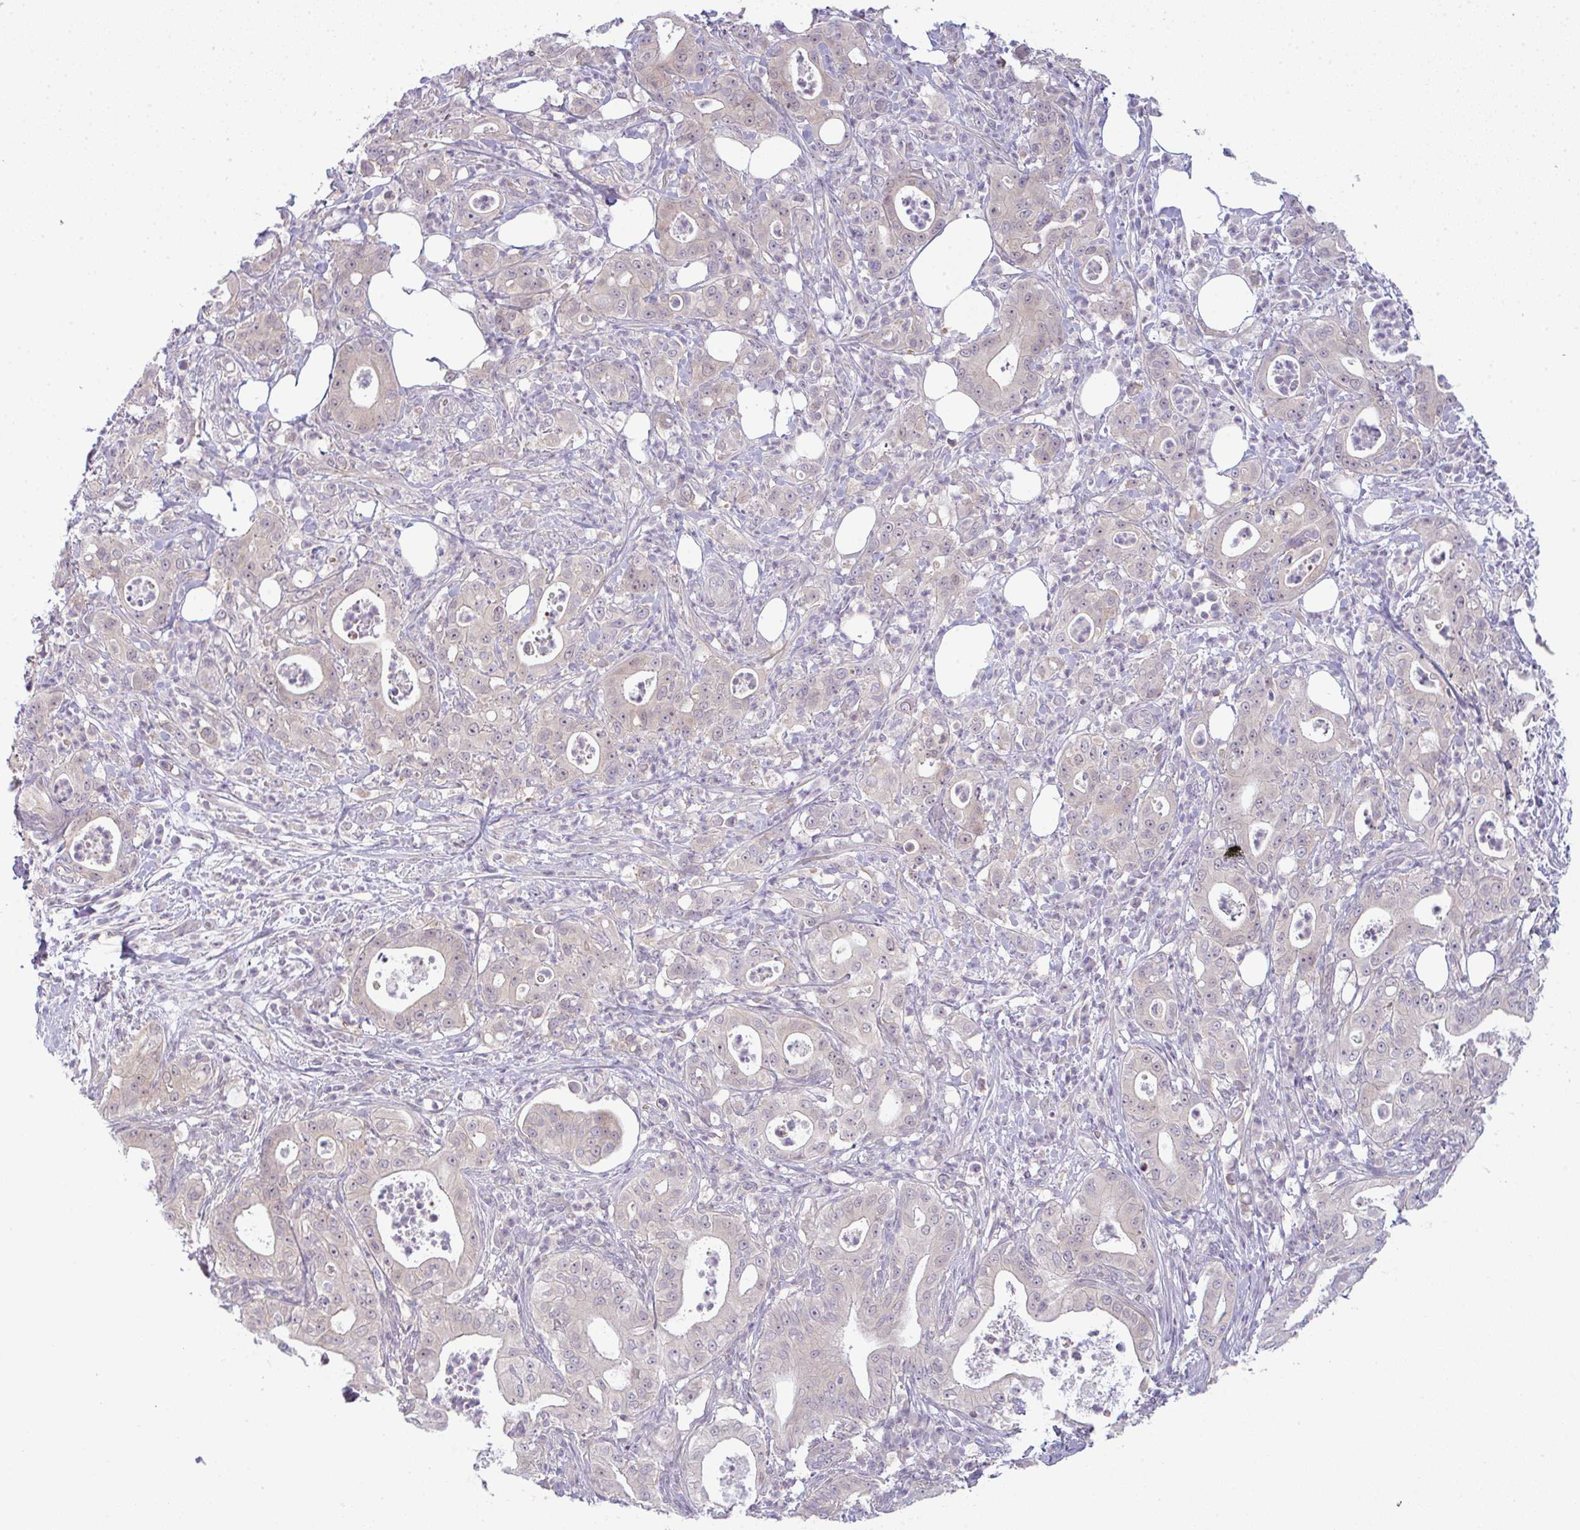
{"staining": {"intensity": "negative", "quantity": "none", "location": "none"}, "tissue": "pancreatic cancer", "cell_type": "Tumor cells", "image_type": "cancer", "snomed": [{"axis": "morphology", "description": "Adenocarcinoma, NOS"}, {"axis": "topography", "description": "Pancreas"}], "caption": "Immunohistochemistry (IHC) of human adenocarcinoma (pancreatic) shows no expression in tumor cells.", "gene": "CSE1L", "patient": {"sex": "male", "age": 71}}